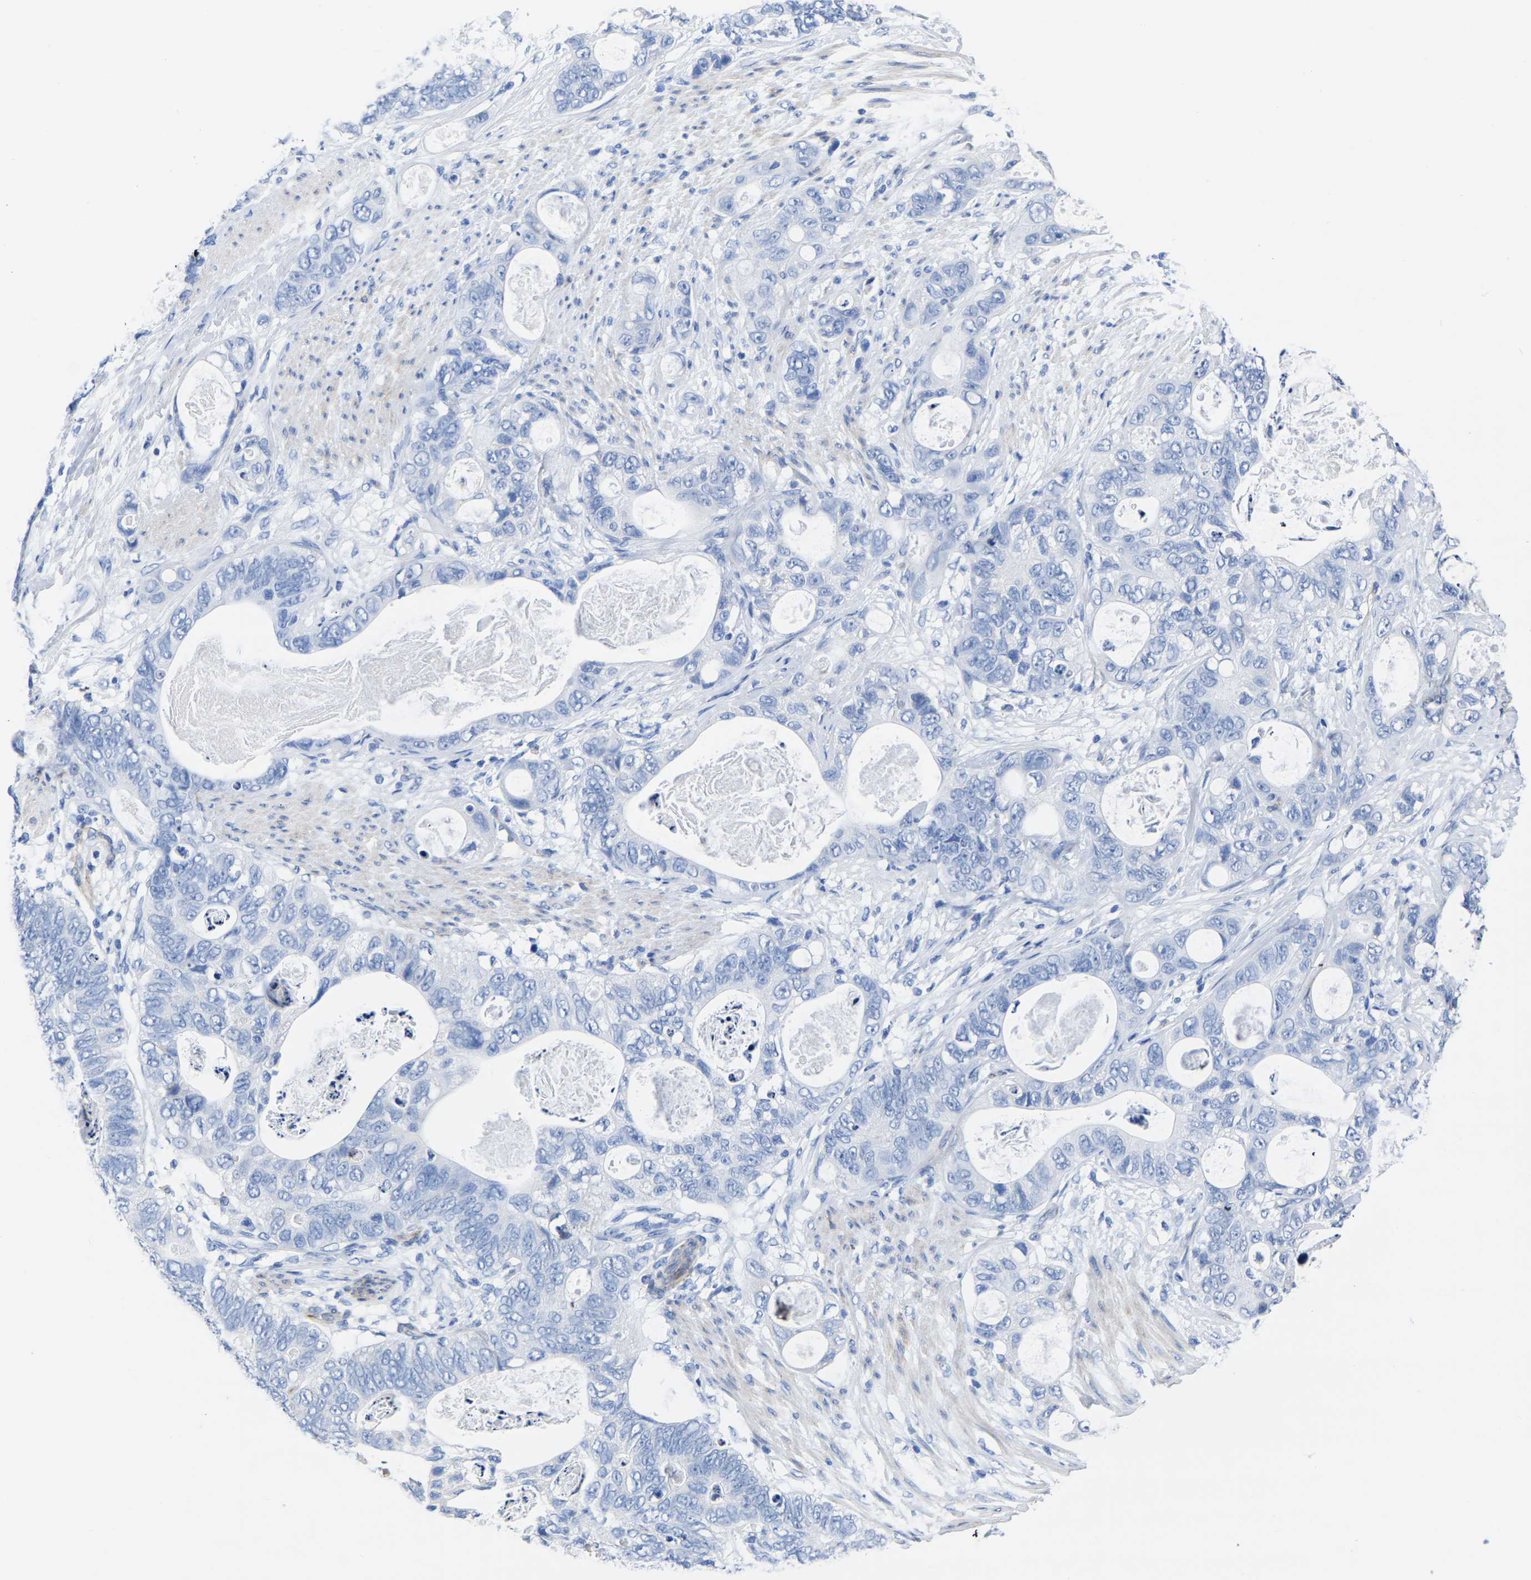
{"staining": {"intensity": "negative", "quantity": "none", "location": "none"}, "tissue": "stomach cancer", "cell_type": "Tumor cells", "image_type": "cancer", "snomed": [{"axis": "morphology", "description": "Normal tissue, NOS"}, {"axis": "morphology", "description": "Adenocarcinoma, NOS"}, {"axis": "topography", "description": "Stomach"}], "caption": "Human stomach adenocarcinoma stained for a protein using immunohistochemistry (IHC) reveals no expression in tumor cells.", "gene": "SLC45A3", "patient": {"sex": "female", "age": 89}}